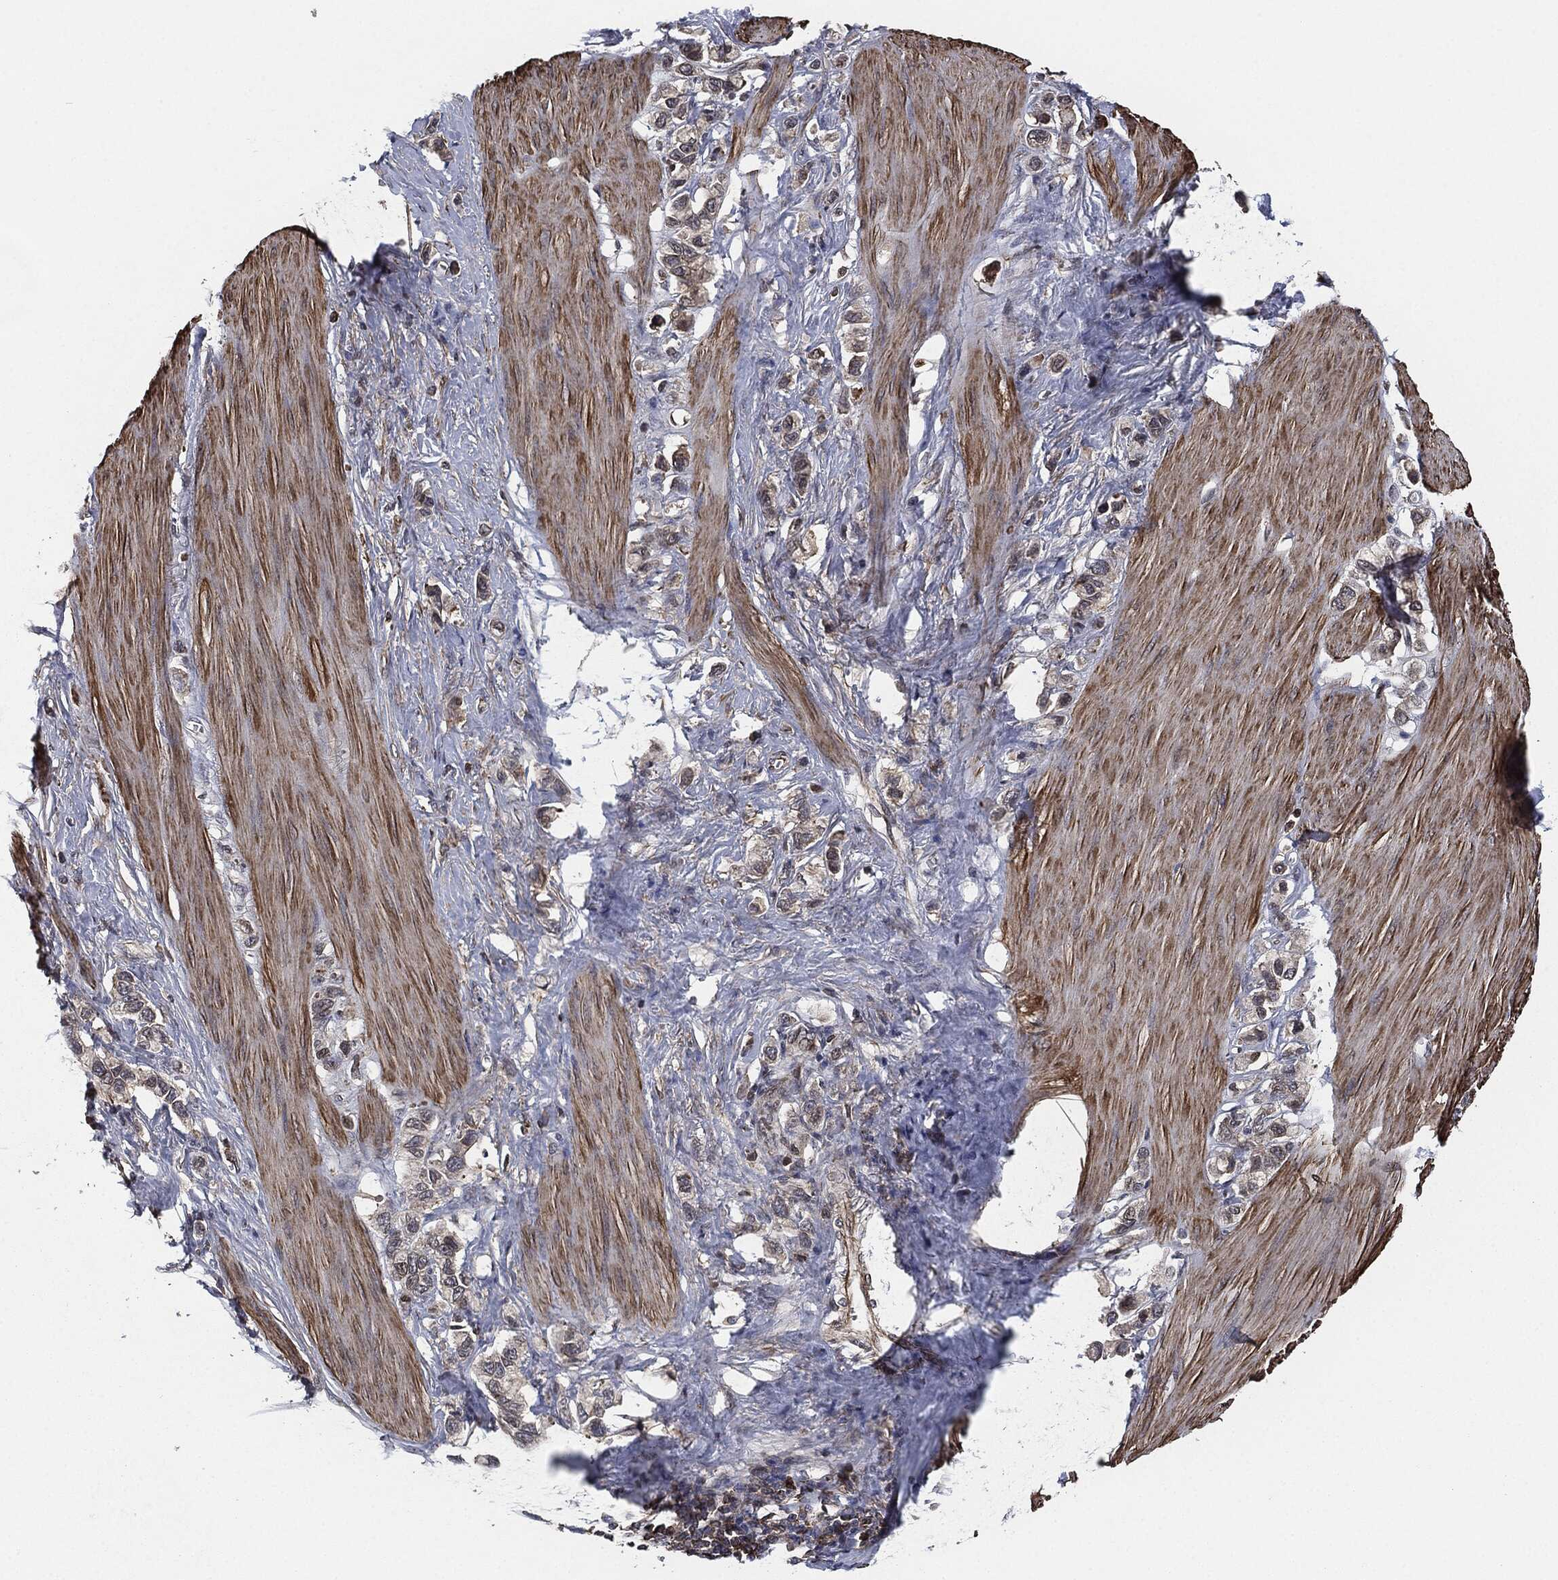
{"staining": {"intensity": "negative", "quantity": "none", "location": "none"}, "tissue": "stomach cancer", "cell_type": "Tumor cells", "image_type": "cancer", "snomed": [{"axis": "morphology", "description": "Normal tissue, NOS"}, {"axis": "morphology", "description": "Adenocarcinoma, NOS"}, {"axis": "morphology", "description": "Adenocarcinoma, High grade"}, {"axis": "topography", "description": "Stomach, upper"}, {"axis": "topography", "description": "Stomach"}], "caption": "Tumor cells show no significant positivity in adenocarcinoma (stomach).", "gene": "UBR1", "patient": {"sex": "female", "age": 65}}